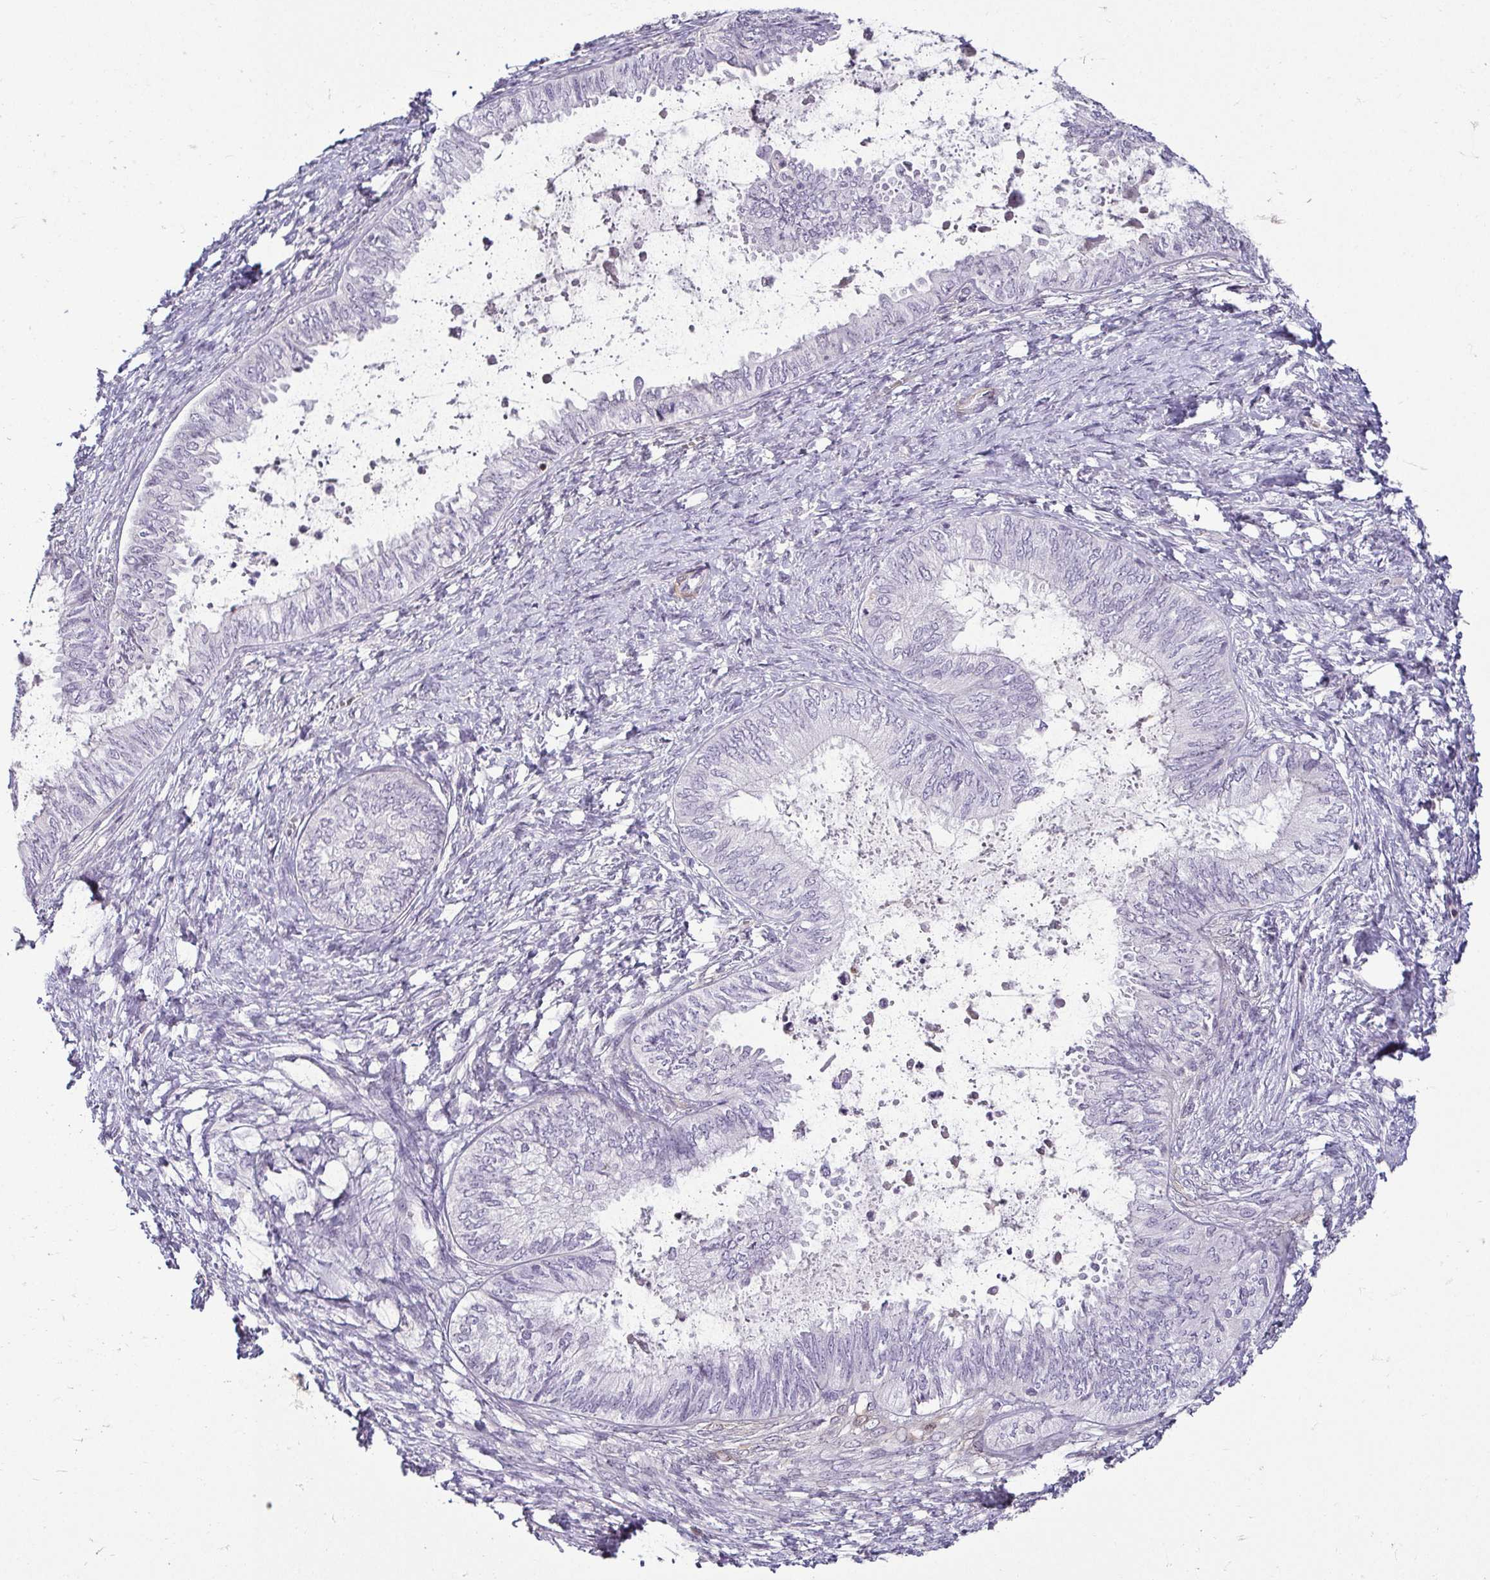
{"staining": {"intensity": "negative", "quantity": "none", "location": "none"}, "tissue": "ovarian cancer", "cell_type": "Tumor cells", "image_type": "cancer", "snomed": [{"axis": "morphology", "description": "Carcinoma, endometroid"}, {"axis": "topography", "description": "Ovary"}], "caption": "A histopathology image of endometroid carcinoma (ovarian) stained for a protein reveals no brown staining in tumor cells.", "gene": "HOPX", "patient": {"sex": "female", "age": 70}}